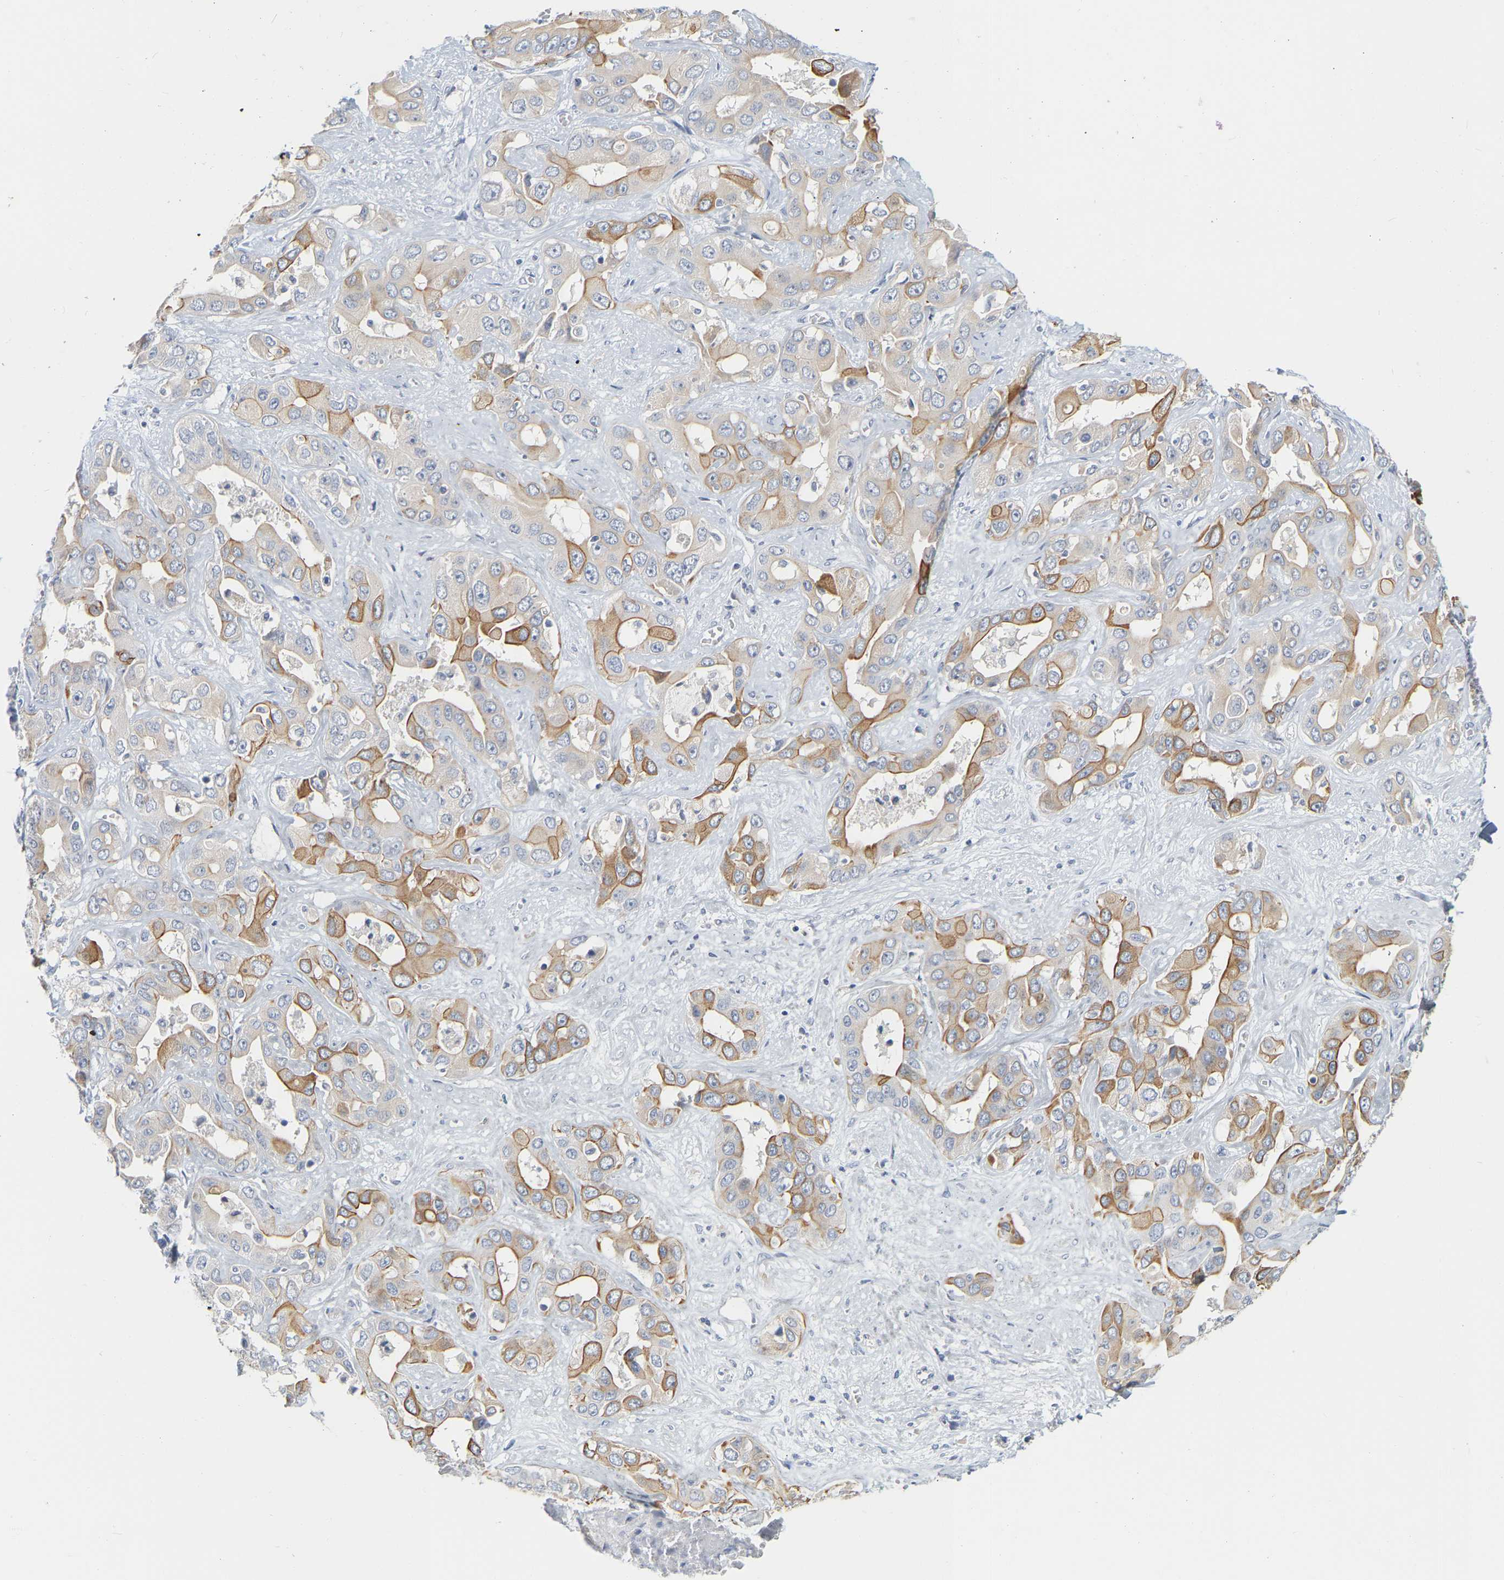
{"staining": {"intensity": "moderate", "quantity": "25%-75%", "location": "cytoplasmic/membranous"}, "tissue": "liver cancer", "cell_type": "Tumor cells", "image_type": "cancer", "snomed": [{"axis": "morphology", "description": "Cholangiocarcinoma"}, {"axis": "topography", "description": "Liver"}], "caption": "Cholangiocarcinoma (liver) stained with DAB immunohistochemistry (IHC) displays medium levels of moderate cytoplasmic/membranous positivity in approximately 25%-75% of tumor cells.", "gene": "KRT76", "patient": {"sex": "female", "age": 52}}